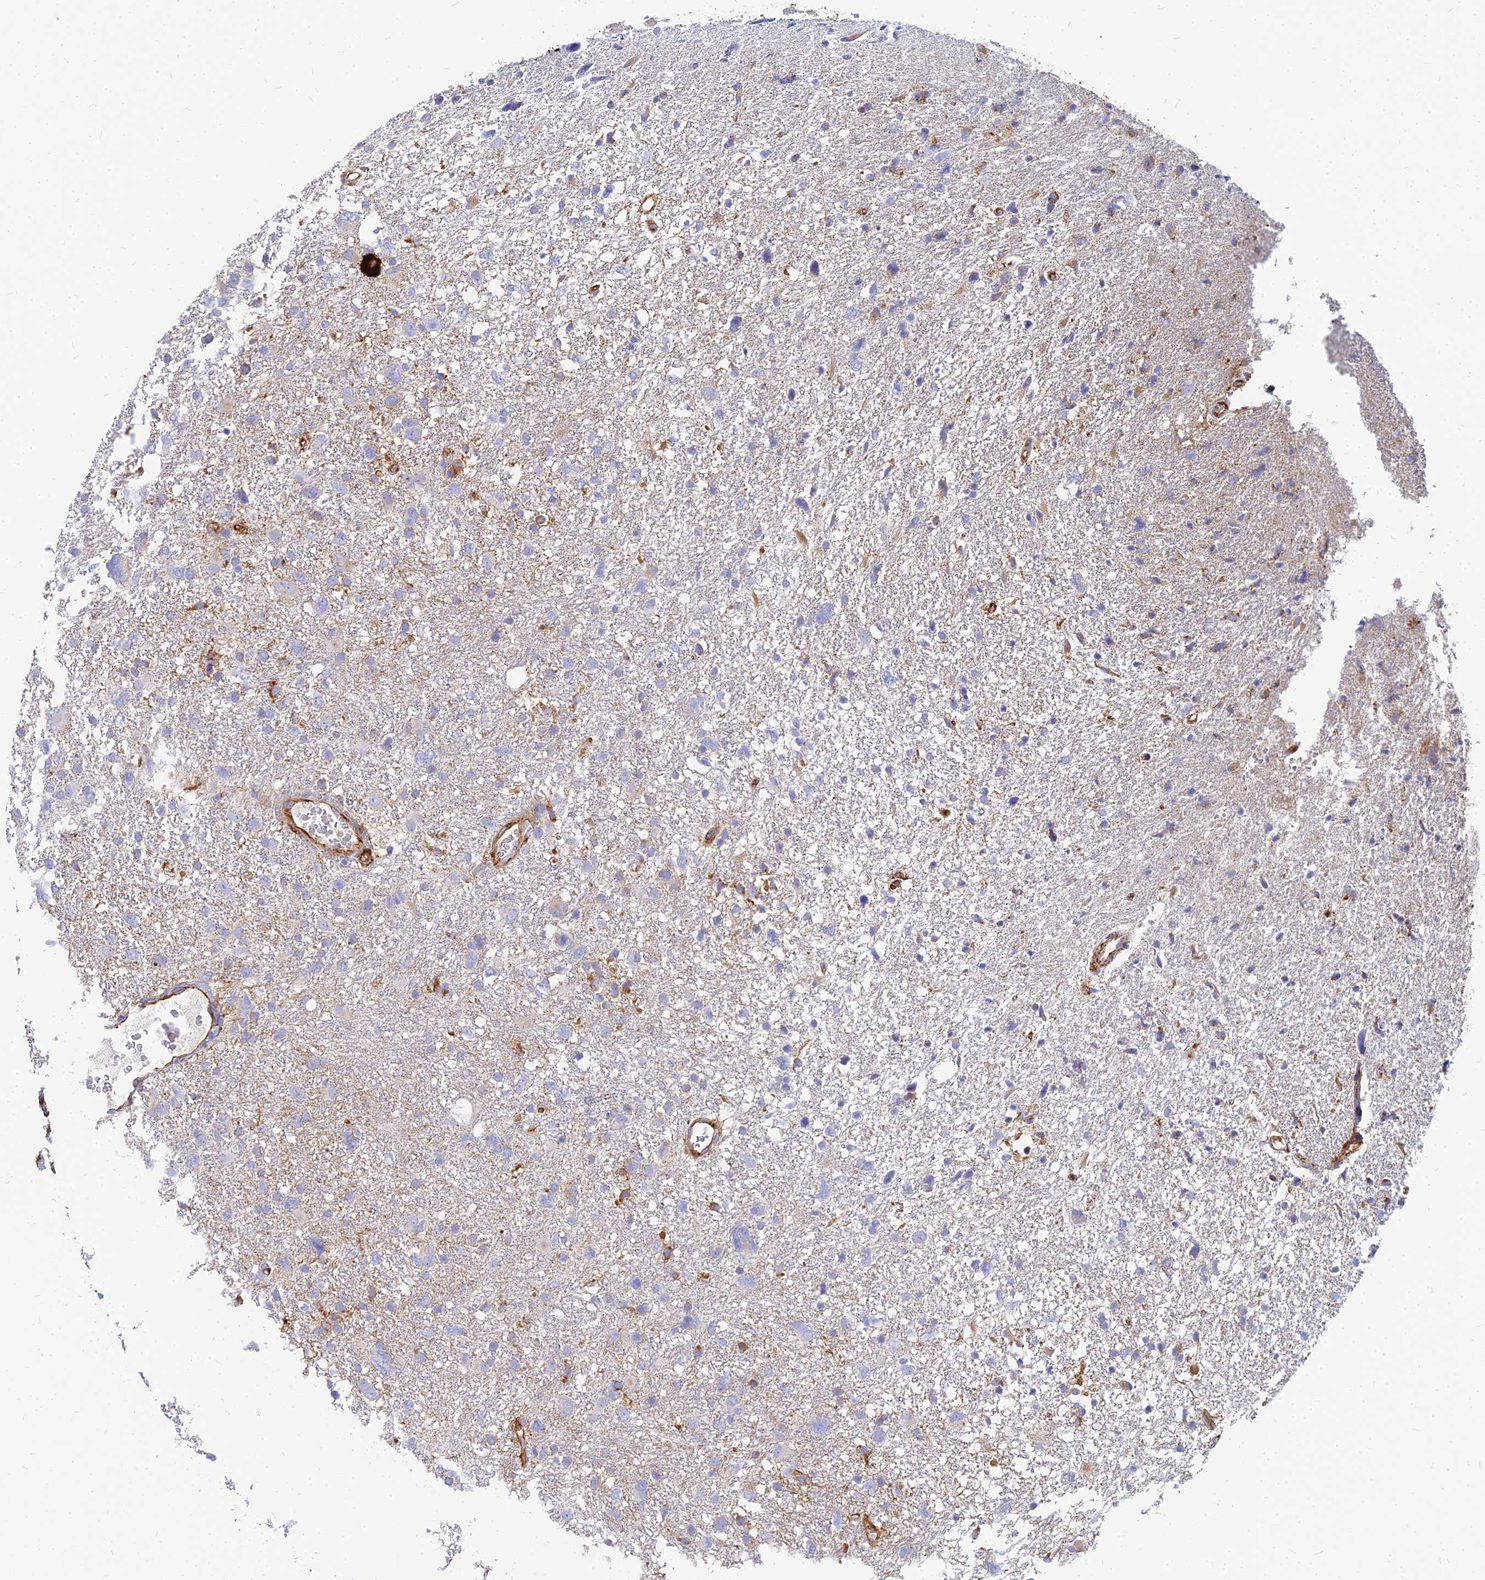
{"staining": {"intensity": "negative", "quantity": "none", "location": "none"}, "tissue": "glioma", "cell_type": "Tumor cells", "image_type": "cancer", "snomed": [{"axis": "morphology", "description": "Glioma, malignant, High grade"}, {"axis": "topography", "description": "Brain"}], "caption": "Human glioma stained for a protein using IHC displays no staining in tumor cells.", "gene": "VAT1", "patient": {"sex": "male", "age": 61}}